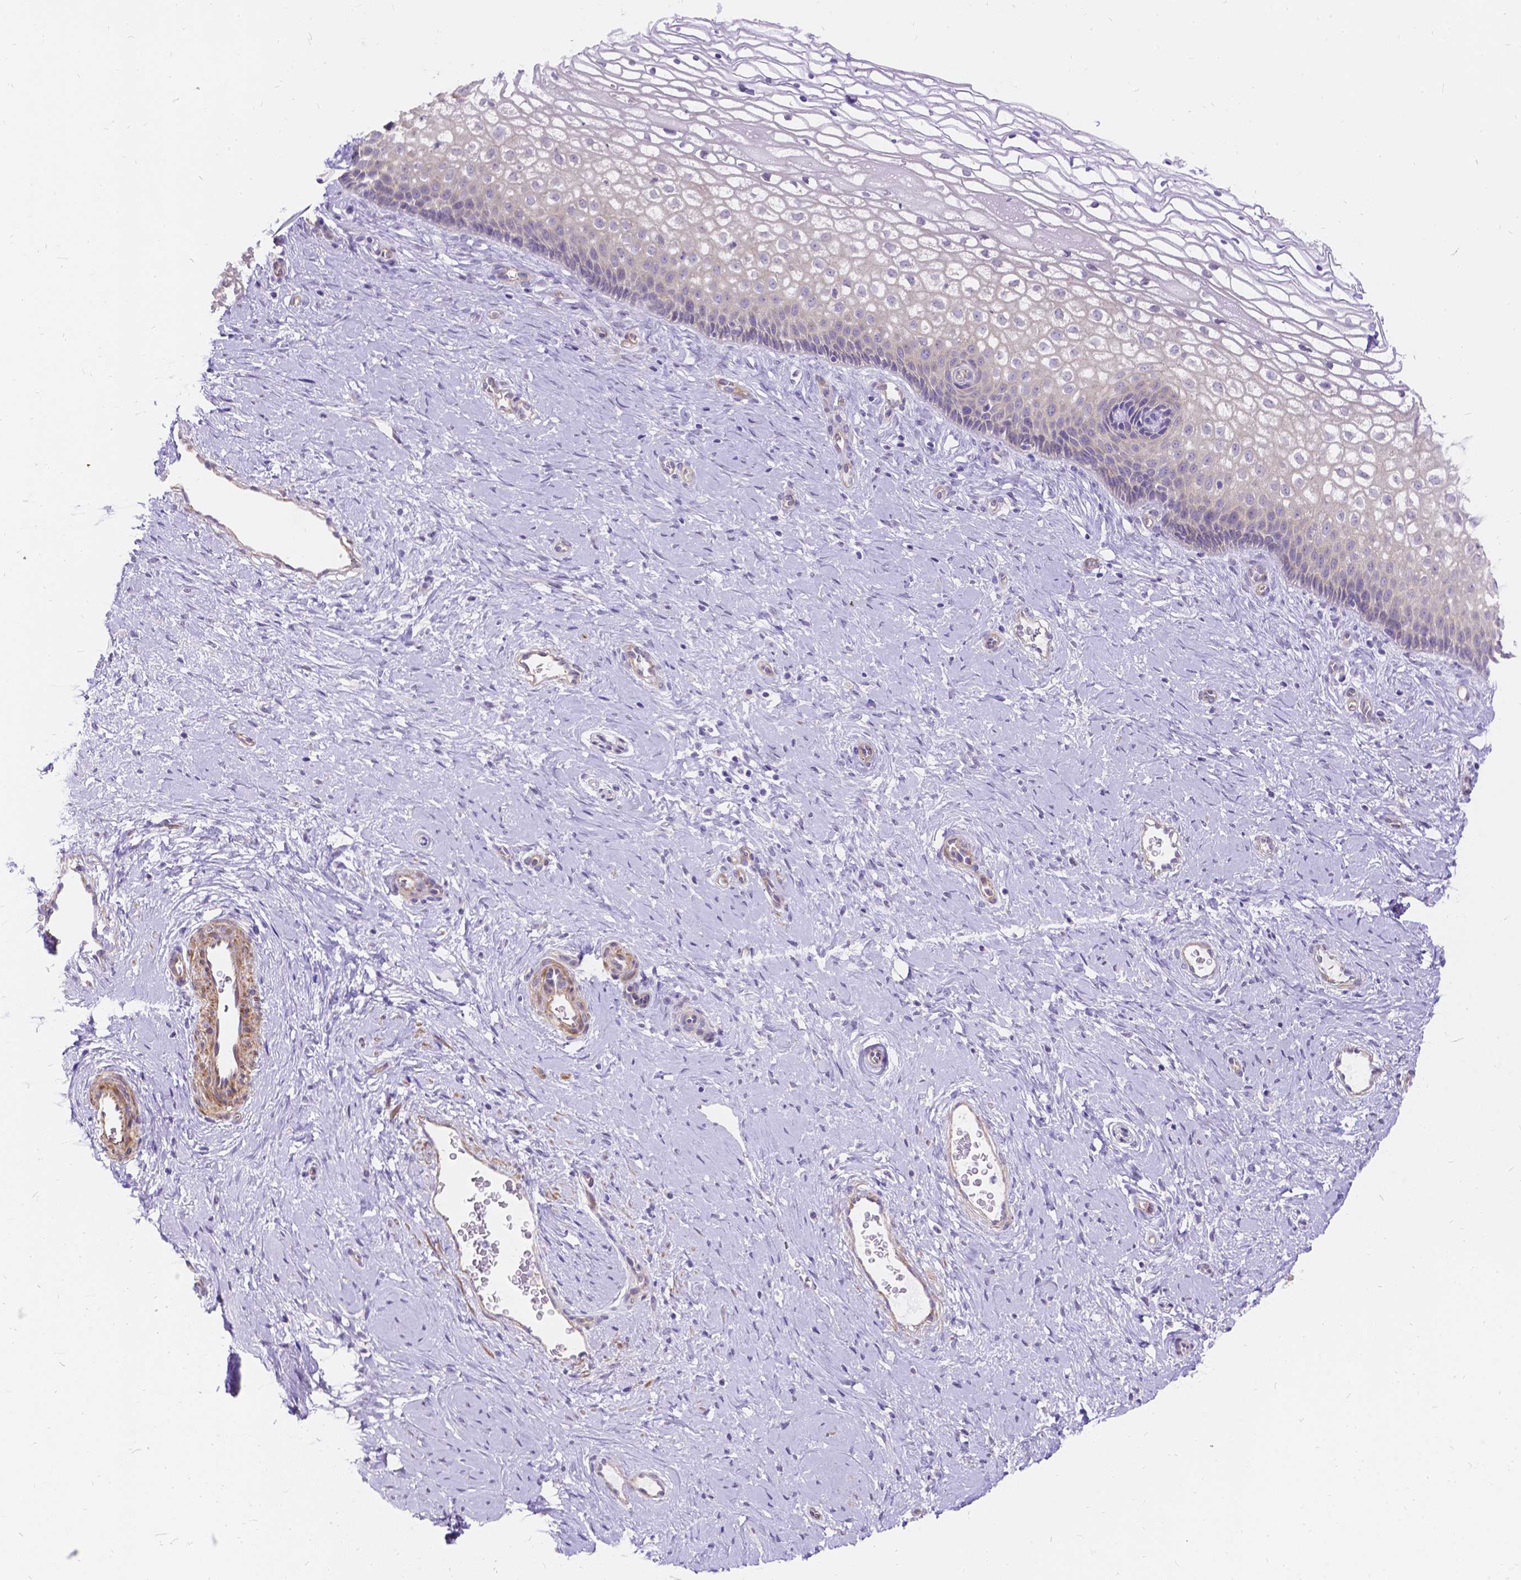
{"staining": {"intensity": "negative", "quantity": "none", "location": "none"}, "tissue": "cervix", "cell_type": "Glandular cells", "image_type": "normal", "snomed": [{"axis": "morphology", "description": "Normal tissue, NOS"}, {"axis": "topography", "description": "Cervix"}], "caption": "Cervix stained for a protein using immunohistochemistry (IHC) reveals no expression glandular cells.", "gene": "PALS1", "patient": {"sex": "female", "age": 34}}